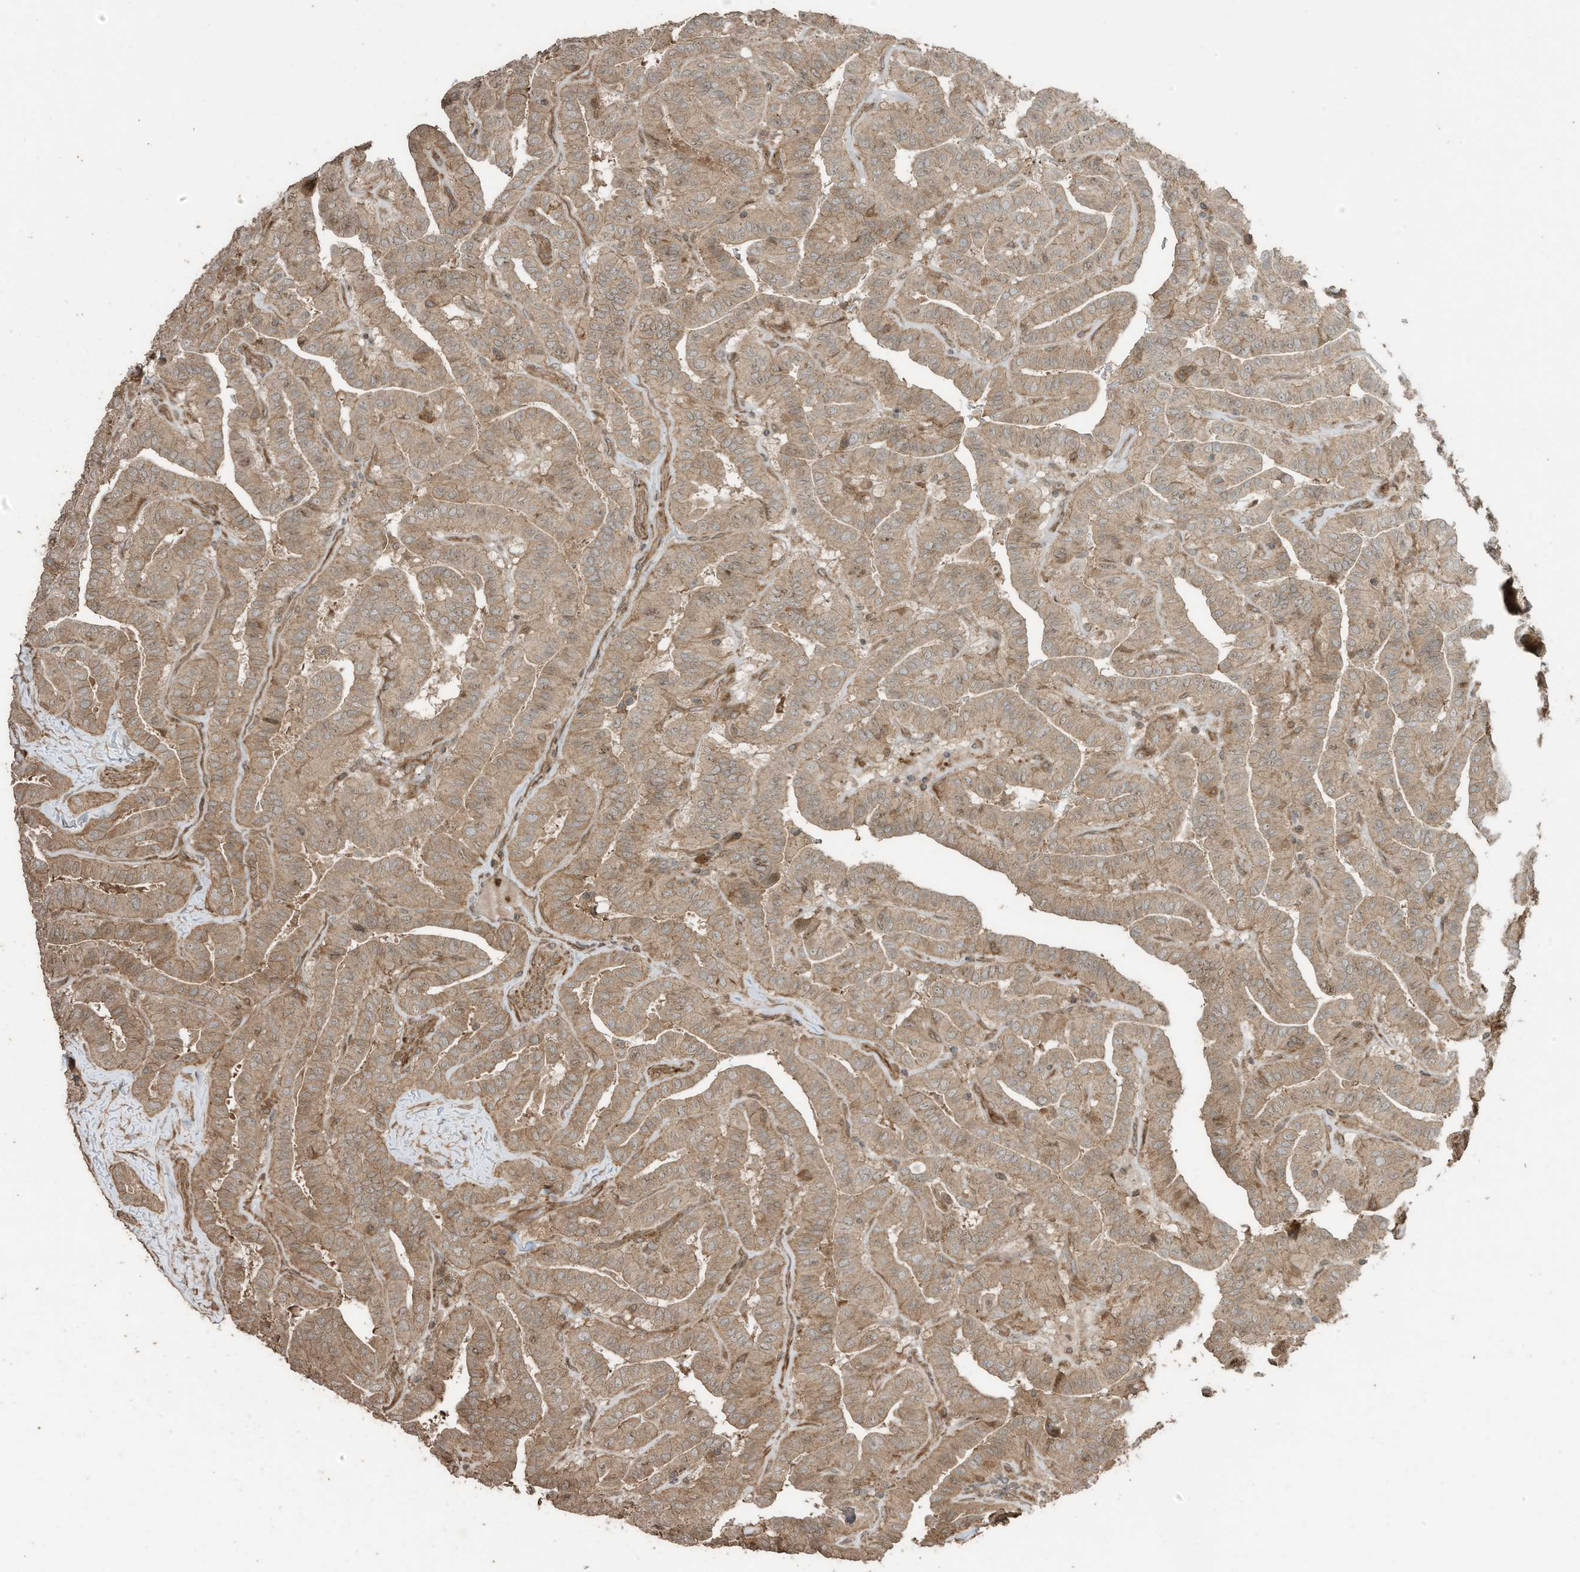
{"staining": {"intensity": "moderate", "quantity": ">75%", "location": "cytoplasmic/membranous"}, "tissue": "thyroid cancer", "cell_type": "Tumor cells", "image_type": "cancer", "snomed": [{"axis": "morphology", "description": "Papillary adenocarcinoma, NOS"}, {"axis": "topography", "description": "Thyroid gland"}], "caption": "The immunohistochemical stain highlights moderate cytoplasmic/membranous positivity in tumor cells of thyroid cancer tissue.", "gene": "ZNF653", "patient": {"sex": "male", "age": 77}}